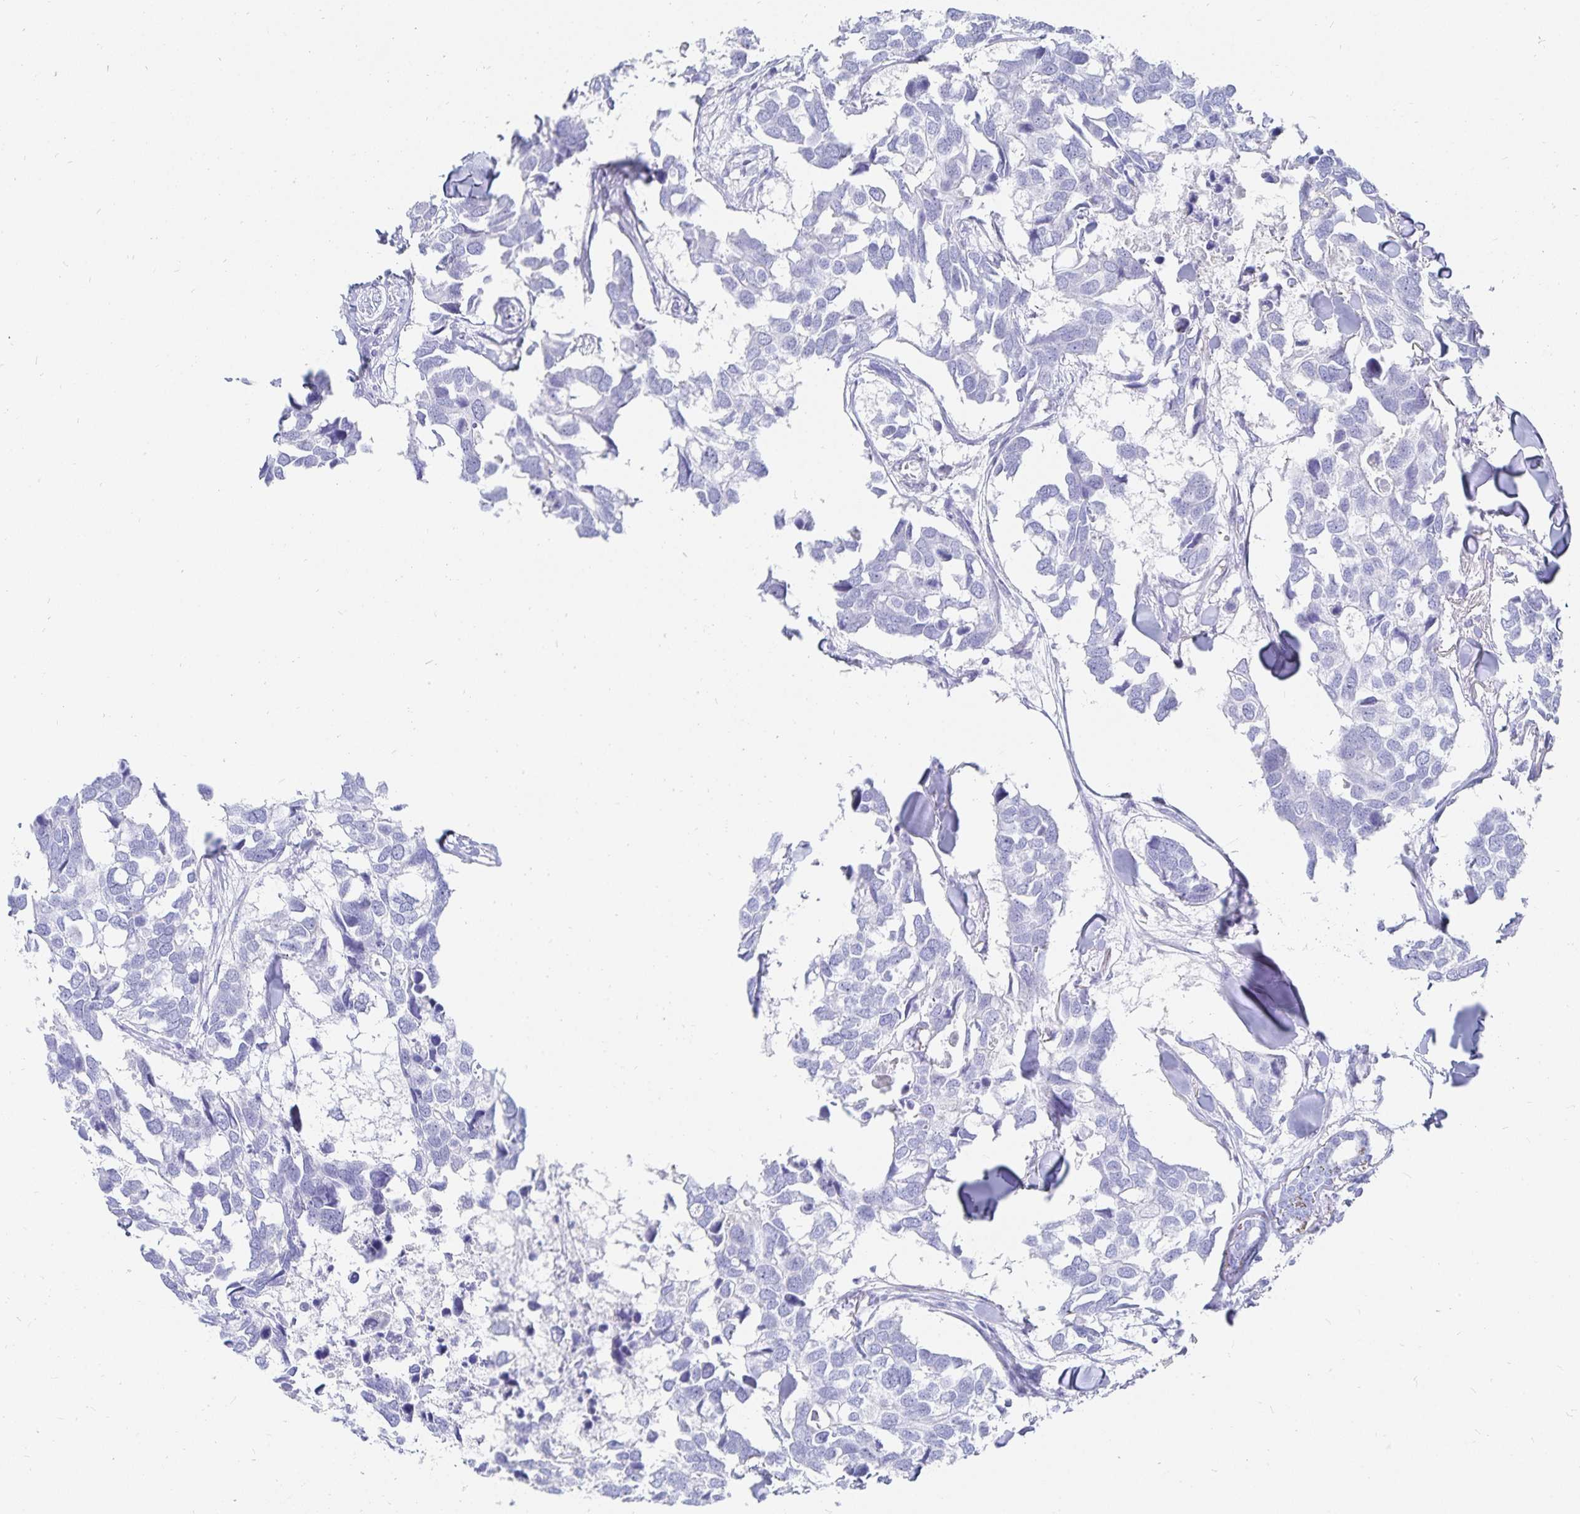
{"staining": {"intensity": "negative", "quantity": "none", "location": "none"}, "tissue": "breast cancer", "cell_type": "Tumor cells", "image_type": "cancer", "snomed": [{"axis": "morphology", "description": "Duct carcinoma"}, {"axis": "topography", "description": "Breast"}], "caption": "An immunohistochemistry (IHC) micrograph of breast cancer is shown. There is no staining in tumor cells of breast cancer.", "gene": "INSL5", "patient": {"sex": "female", "age": 83}}